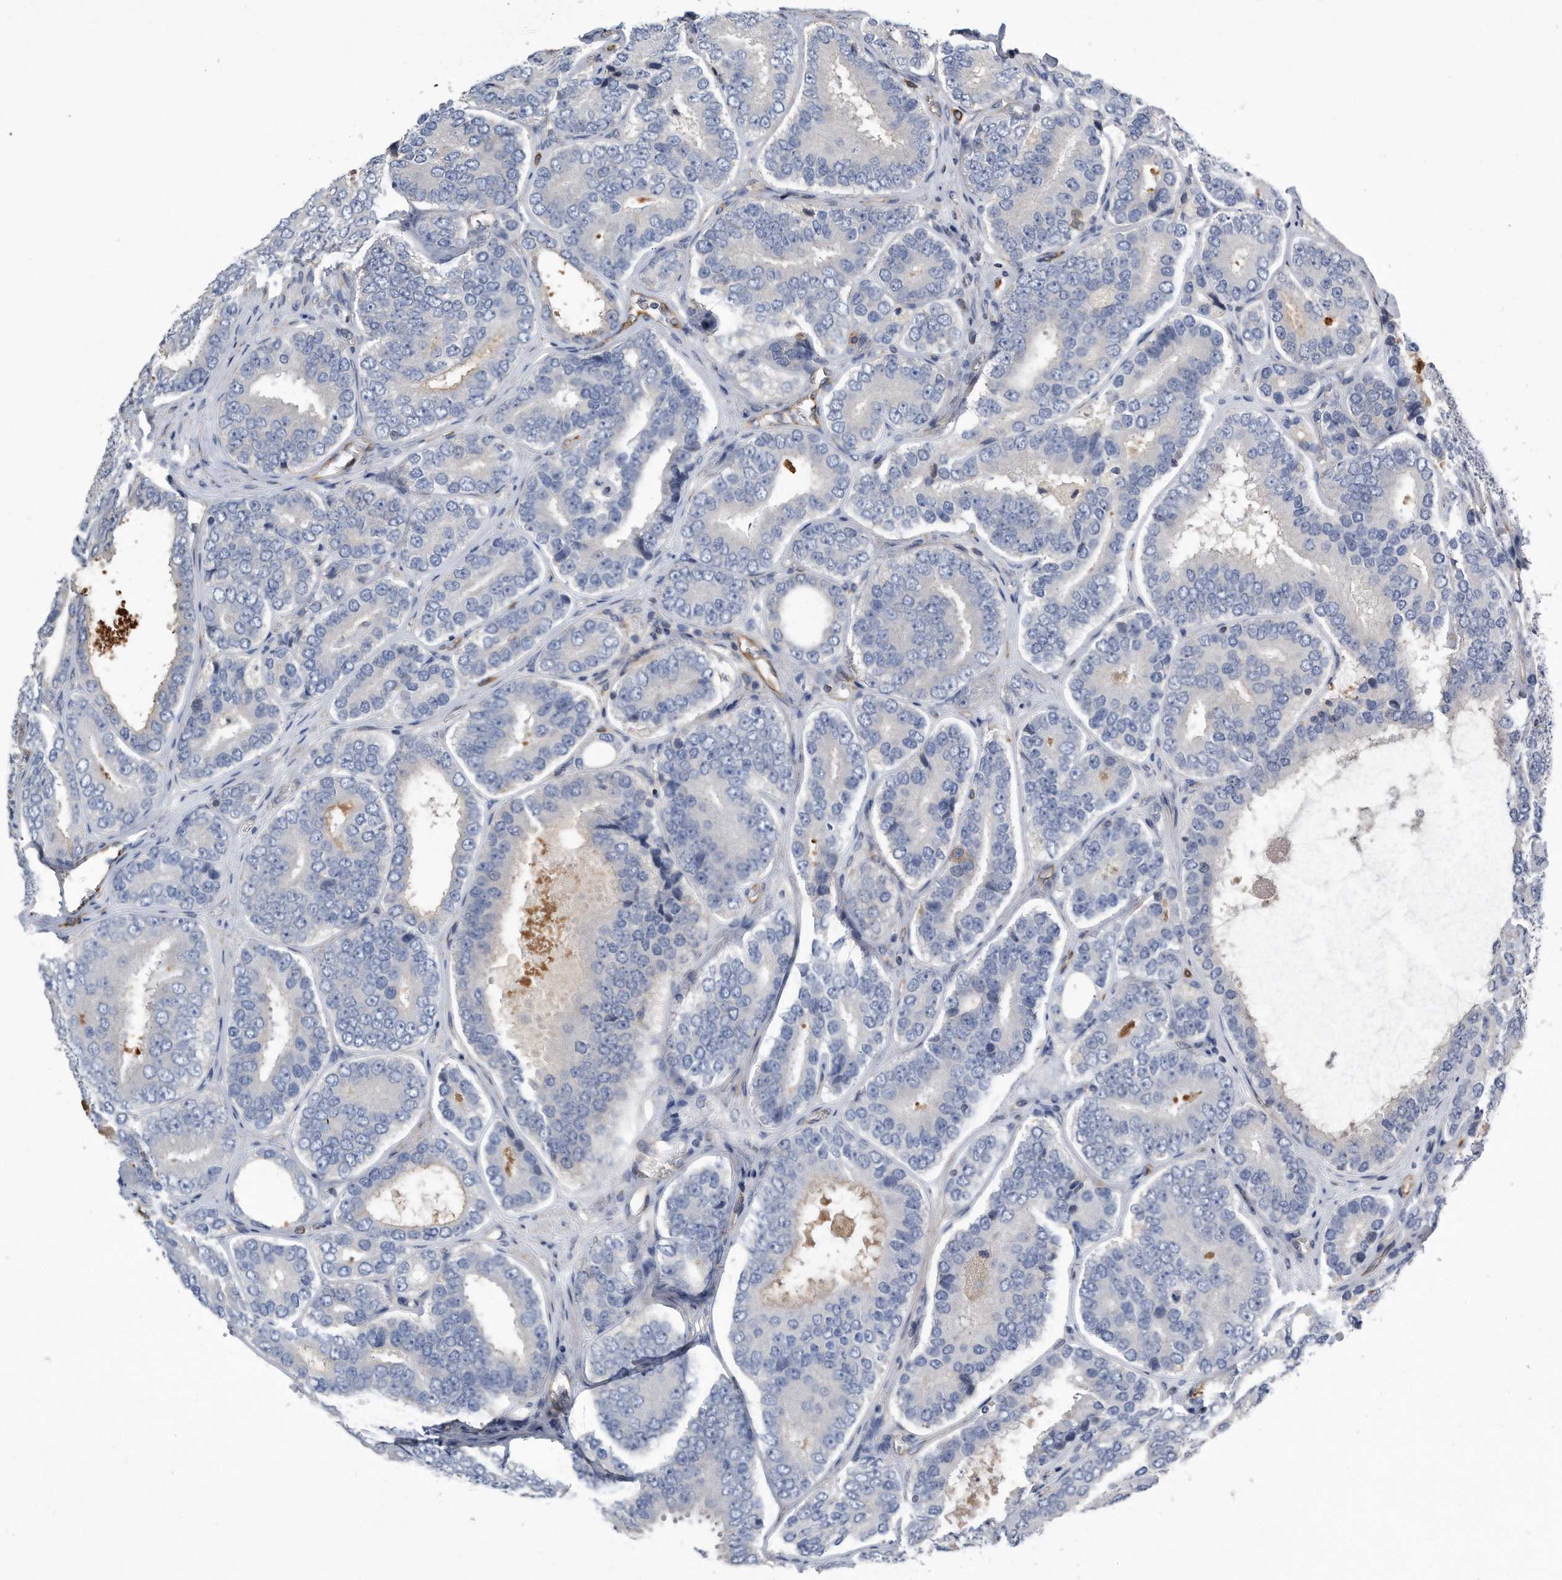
{"staining": {"intensity": "negative", "quantity": "none", "location": "none"}, "tissue": "prostate cancer", "cell_type": "Tumor cells", "image_type": "cancer", "snomed": [{"axis": "morphology", "description": "Adenocarcinoma, High grade"}, {"axis": "topography", "description": "Prostate"}], "caption": "Immunohistochemical staining of prostate cancer (adenocarcinoma (high-grade)) exhibits no significant expression in tumor cells.", "gene": "GPC1", "patient": {"sex": "male", "age": 56}}